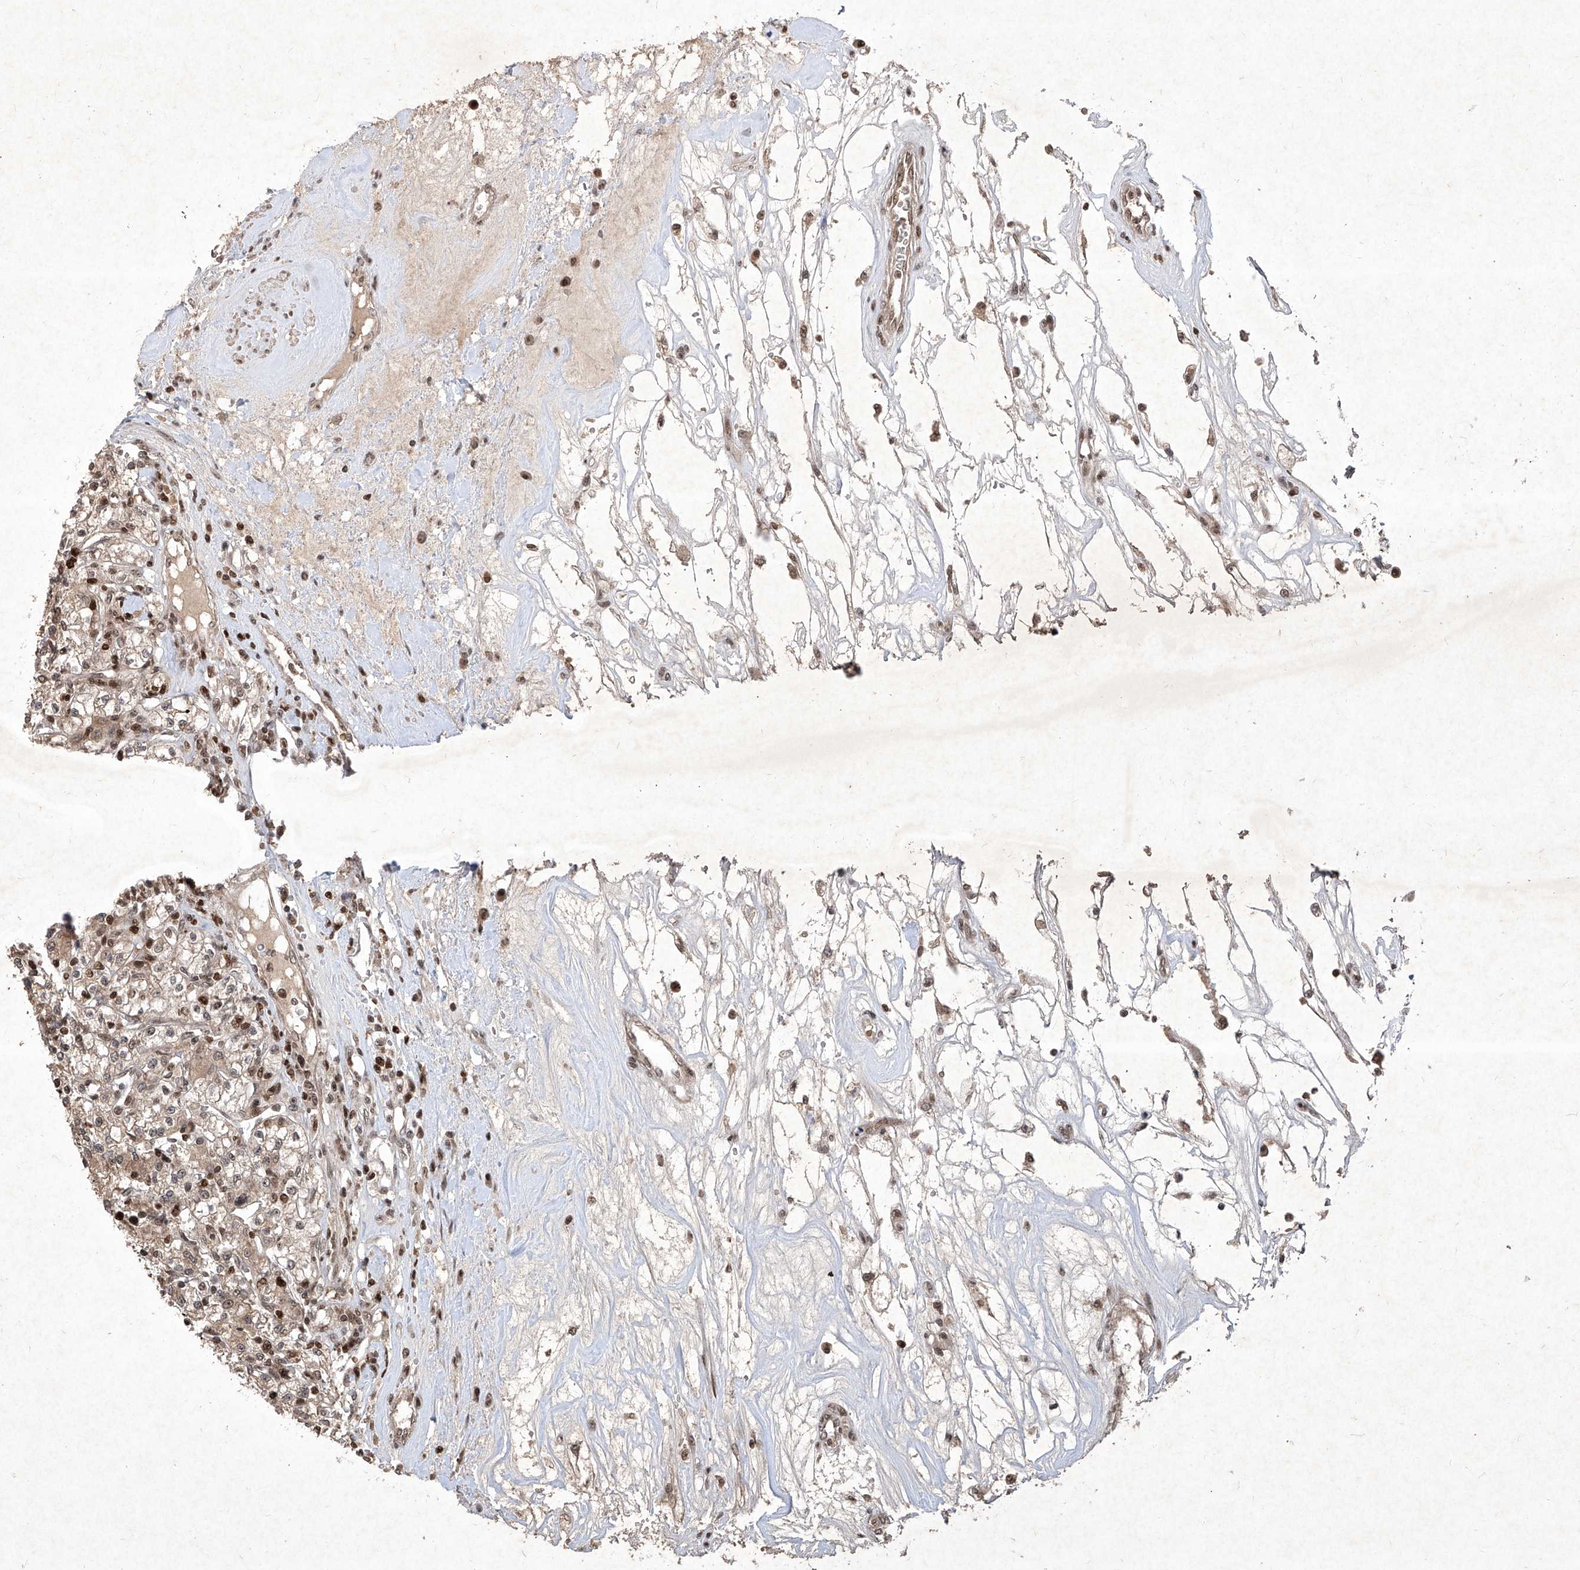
{"staining": {"intensity": "moderate", "quantity": "<25%", "location": "cytoplasmic/membranous,nuclear"}, "tissue": "renal cancer", "cell_type": "Tumor cells", "image_type": "cancer", "snomed": [{"axis": "morphology", "description": "Adenocarcinoma, NOS"}, {"axis": "topography", "description": "Kidney"}], "caption": "Moderate cytoplasmic/membranous and nuclear staining for a protein is identified in about <25% of tumor cells of adenocarcinoma (renal) using immunohistochemistry (IHC).", "gene": "IRF2", "patient": {"sex": "female", "age": 59}}